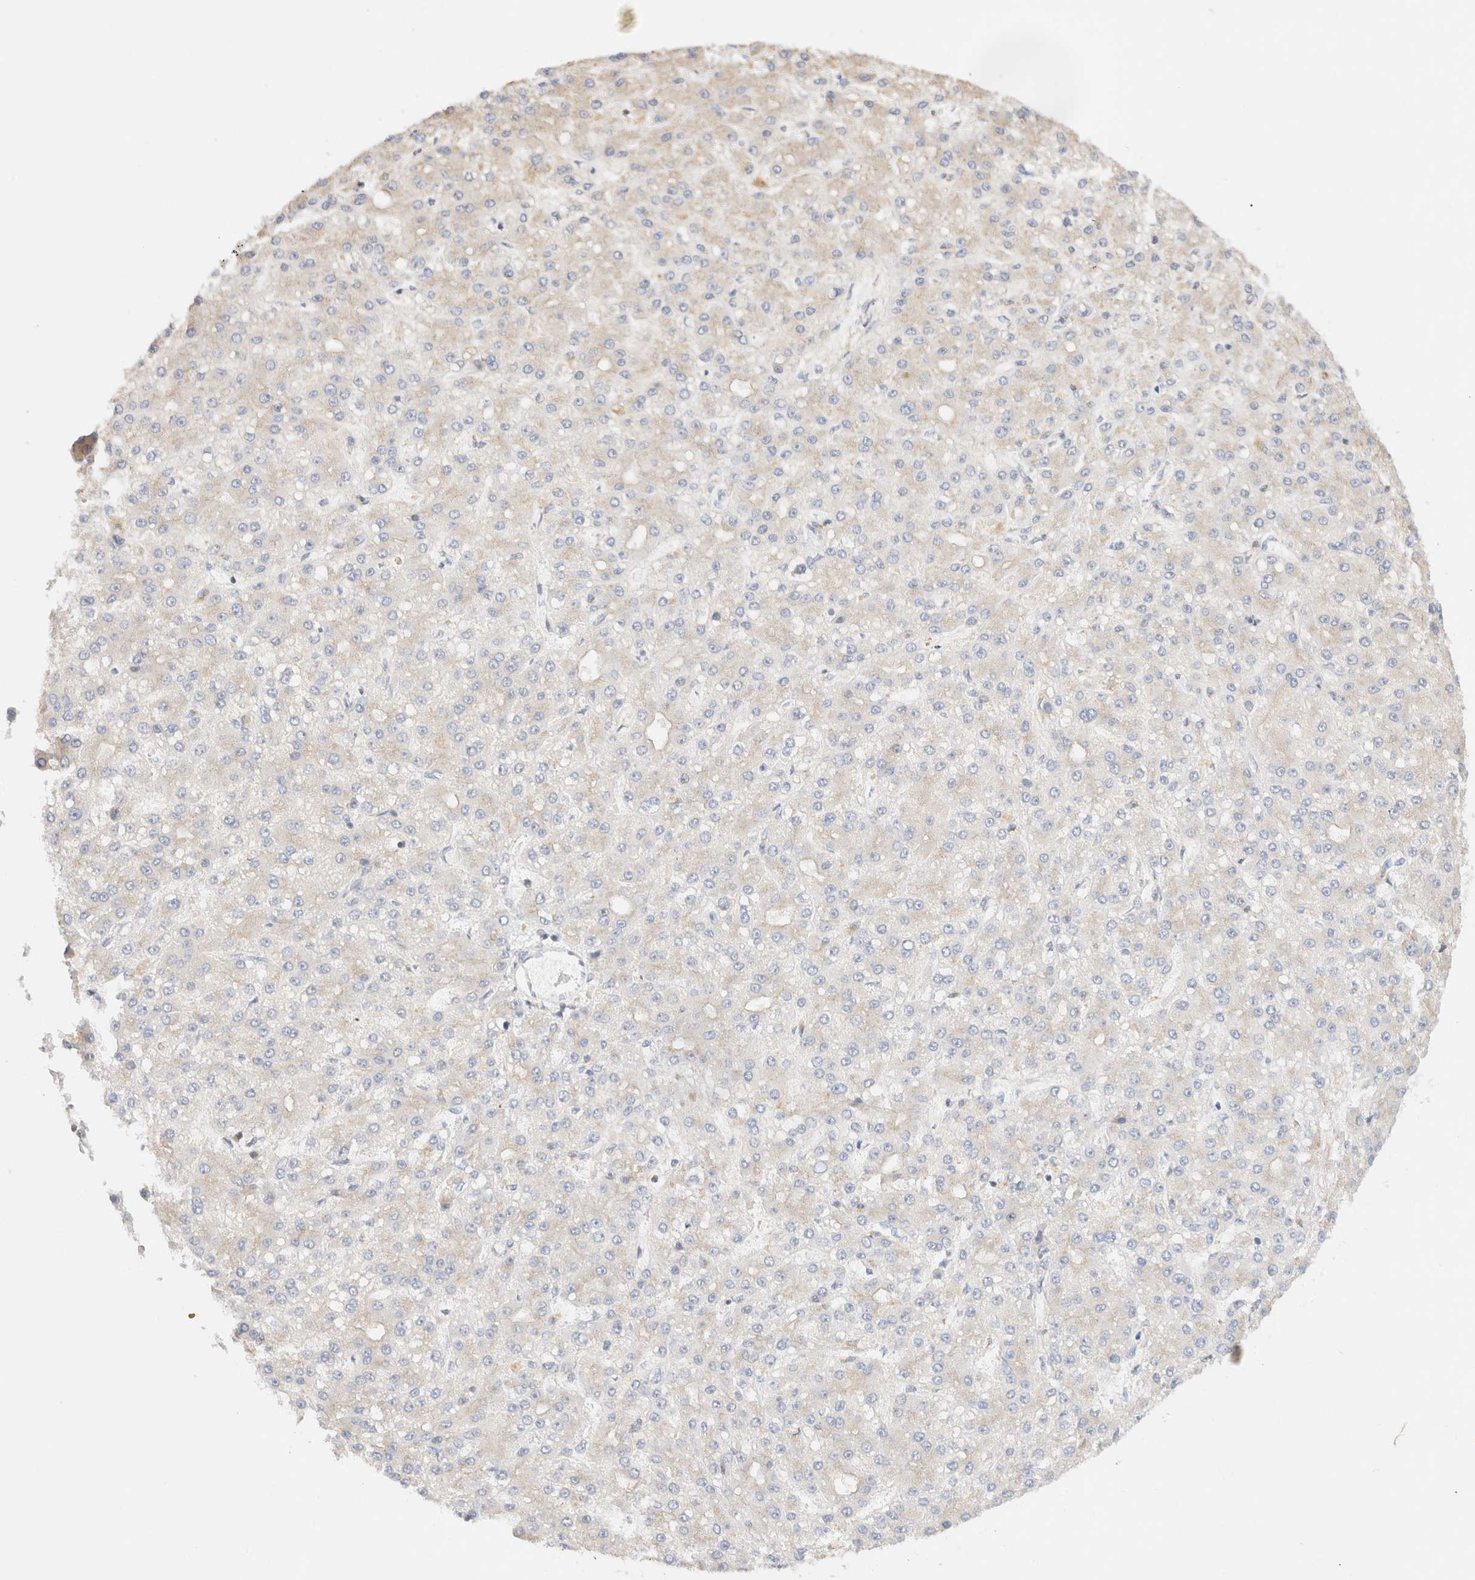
{"staining": {"intensity": "weak", "quantity": "<25%", "location": "cytoplasmic/membranous"}, "tissue": "liver cancer", "cell_type": "Tumor cells", "image_type": "cancer", "snomed": [{"axis": "morphology", "description": "Carcinoma, Hepatocellular, NOS"}, {"axis": "topography", "description": "Liver"}], "caption": "Liver cancer (hepatocellular carcinoma) was stained to show a protein in brown. There is no significant positivity in tumor cells.", "gene": "RABEP1", "patient": {"sex": "male", "age": 67}}